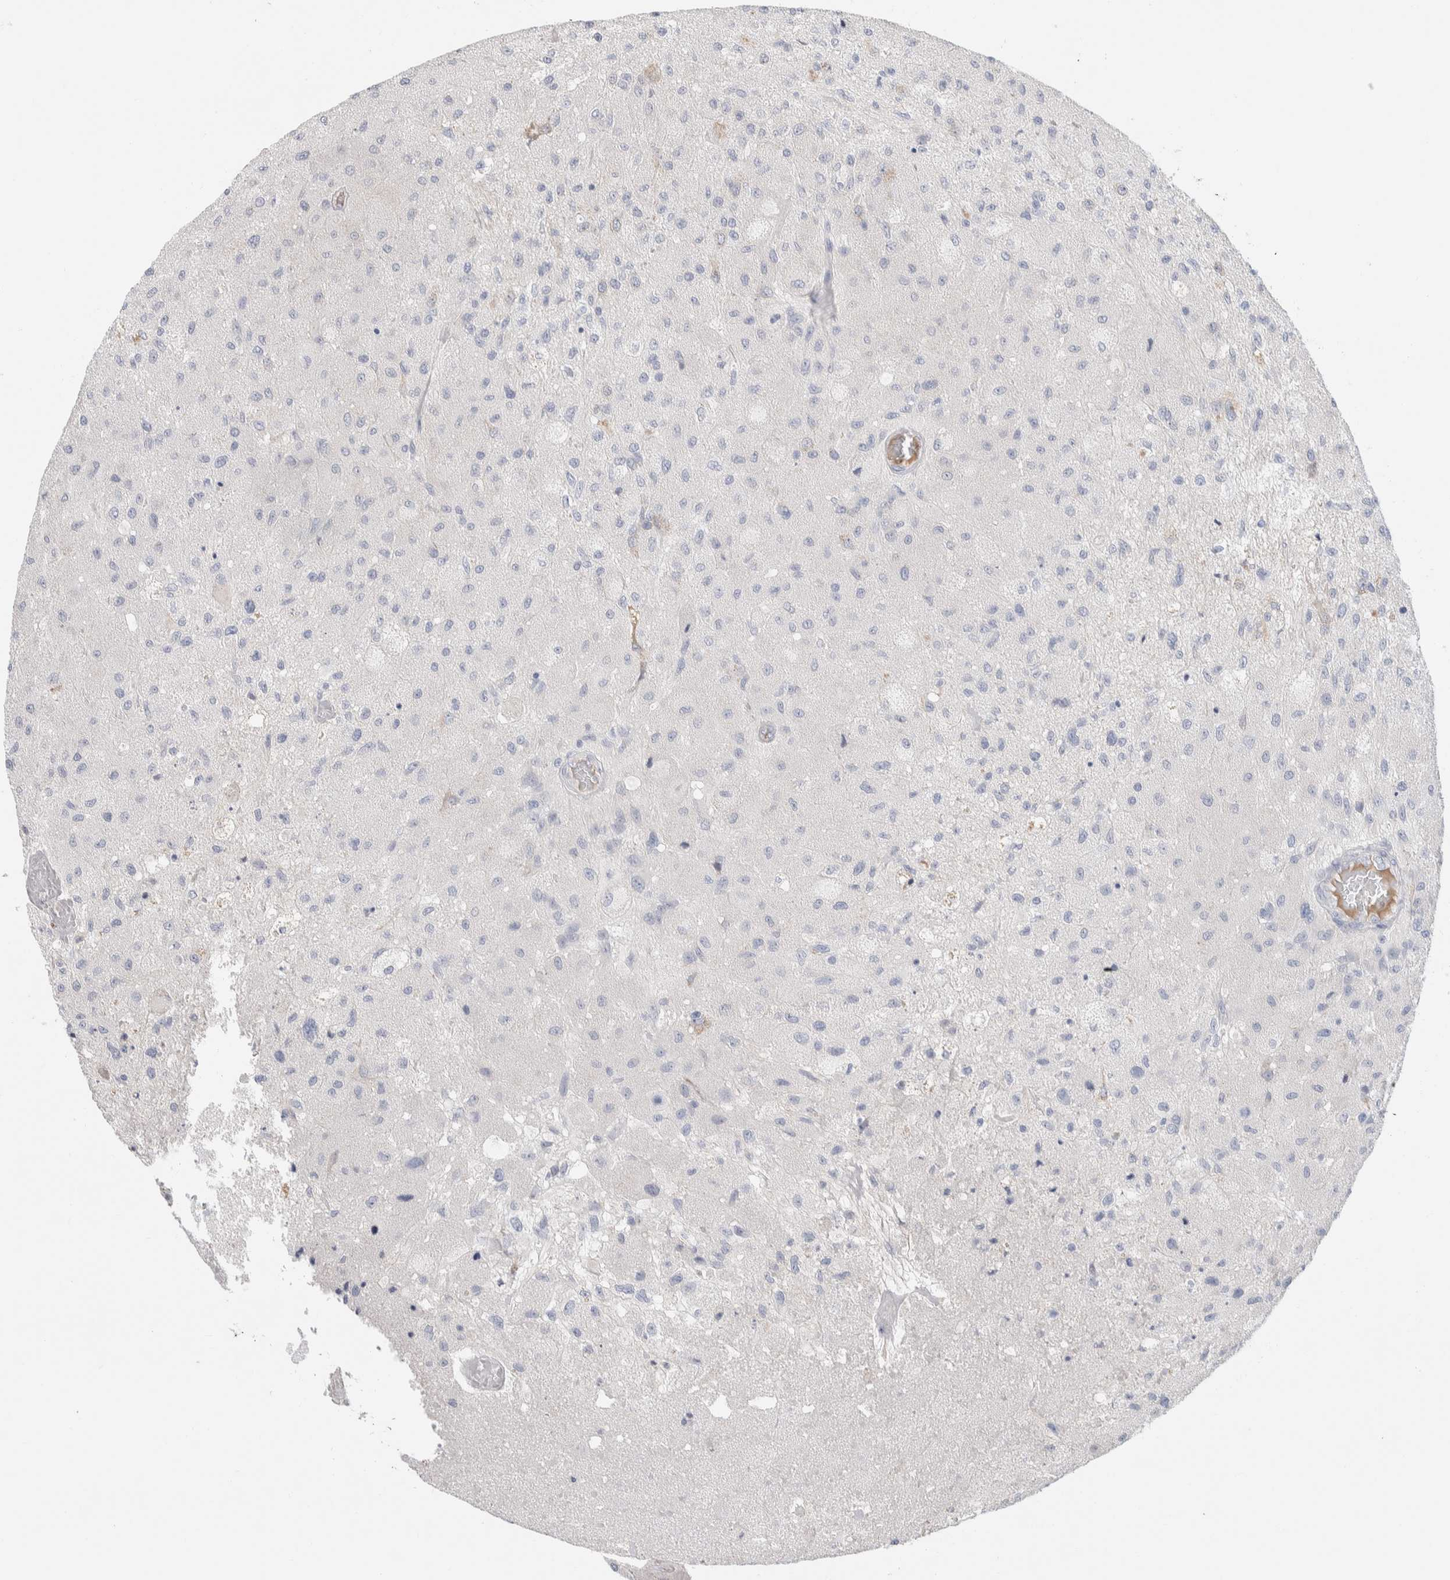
{"staining": {"intensity": "negative", "quantity": "none", "location": "none"}, "tissue": "glioma", "cell_type": "Tumor cells", "image_type": "cancer", "snomed": [{"axis": "morphology", "description": "Normal tissue, NOS"}, {"axis": "morphology", "description": "Glioma, malignant, High grade"}, {"axis": "topography", "description": "Cerebral cortex"}], "caption": "The image shows no staining of tumor cells in glioma.", "gene": "RUSF1", "patient": {"sex": "male", "age": 77}}